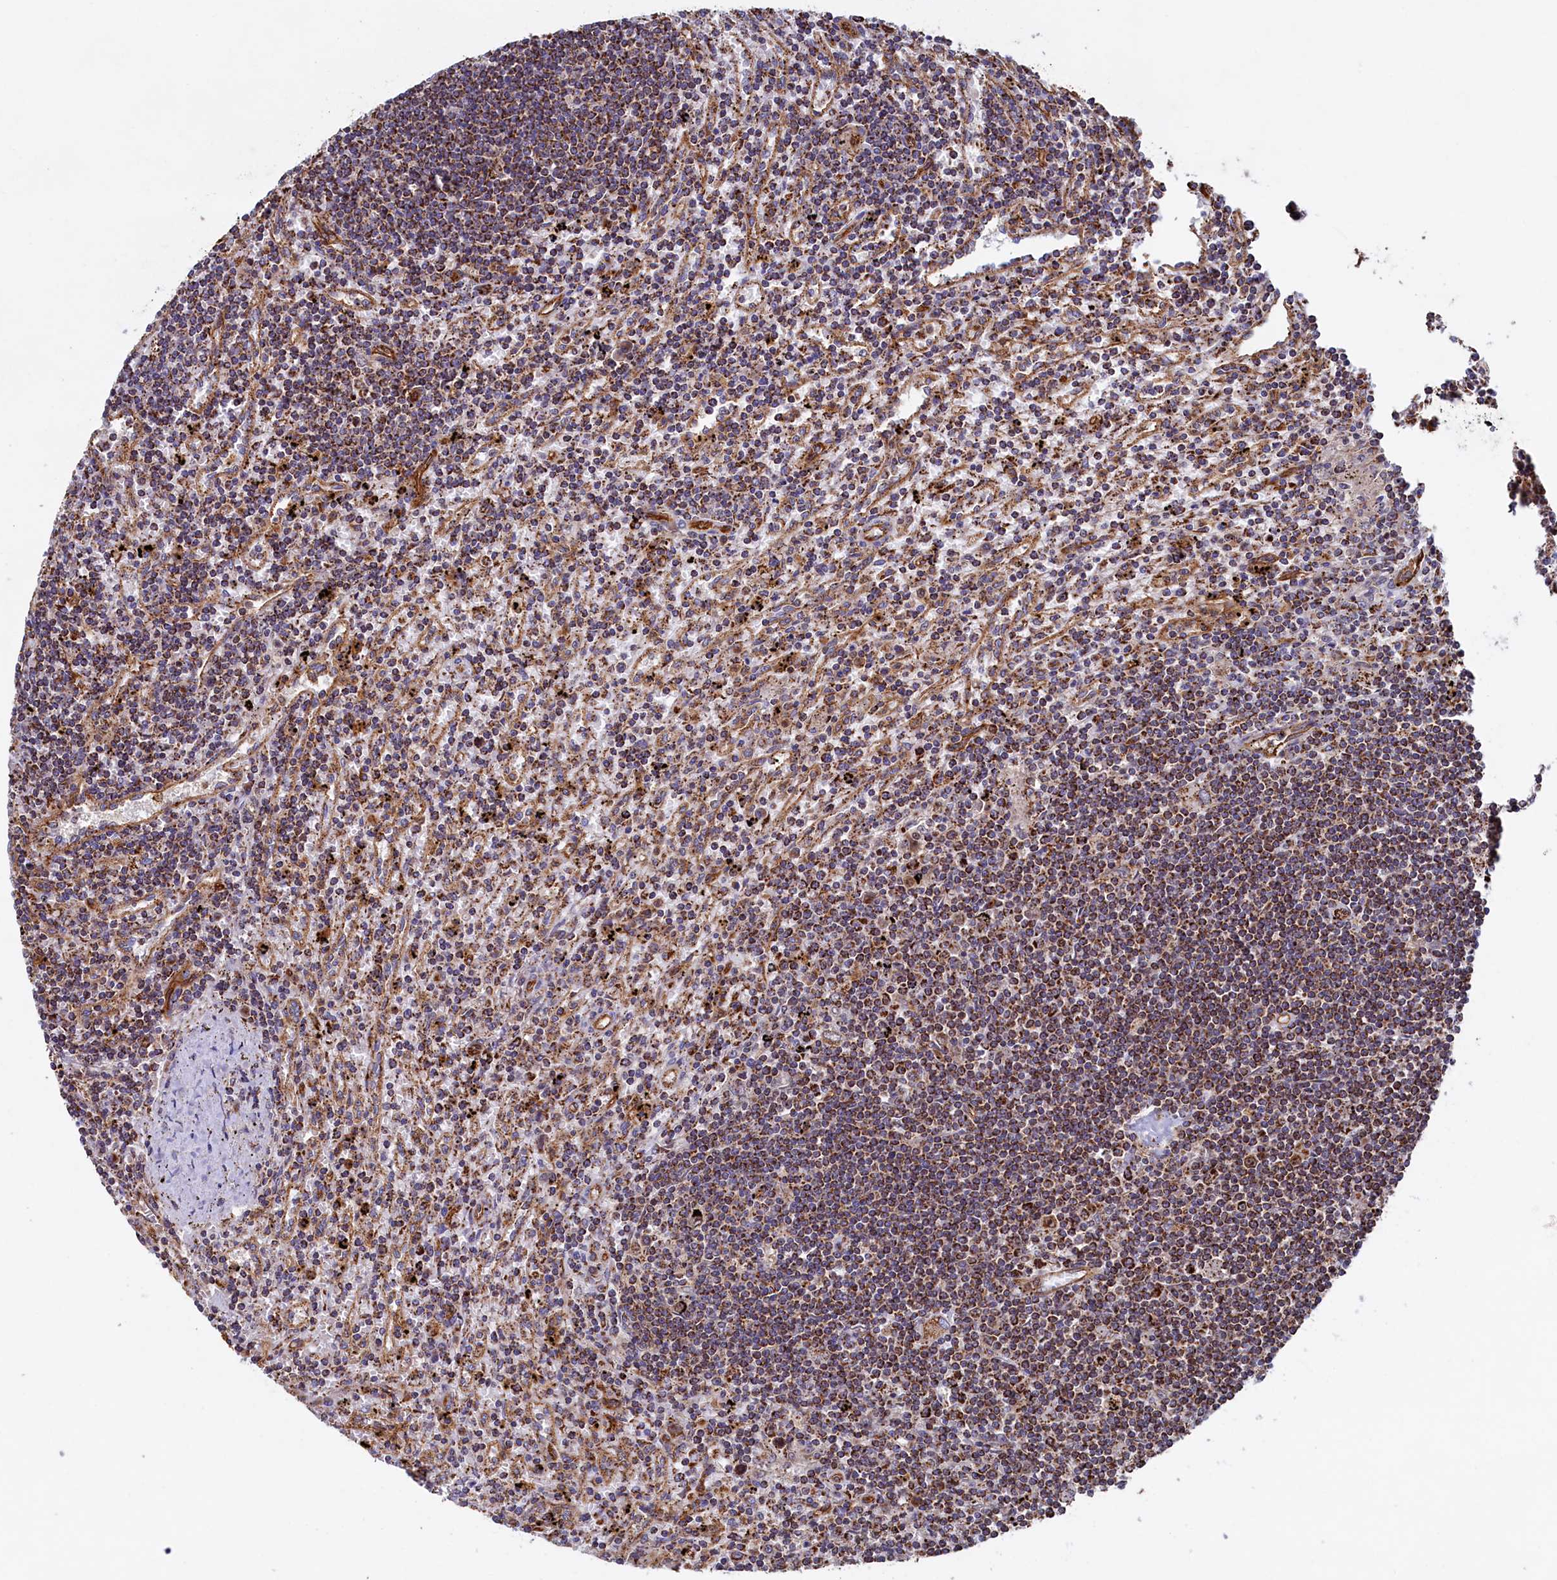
{"staining": {"intensity": "moderate", "quantity": ">75%", "location": "cytoplasmic/membranous"}, "tissue": "lymphoma", "cell_type": "Tumor cells", "image_type": "cancer", "snomed": [{"axis": "morphology", "description": "Malignant lymphoma, non-Hodgkin's type, Low grade"}, {"axis": "topography", "description": "Spleen"}], "caption": "Human lymphoma stained with a brown dye displays moderate cytoplasmic/membranous positive positivity in about >75% of tumor cells.", "gene": "UBE3B", "patient": {"sex": "male", "age": 76}}